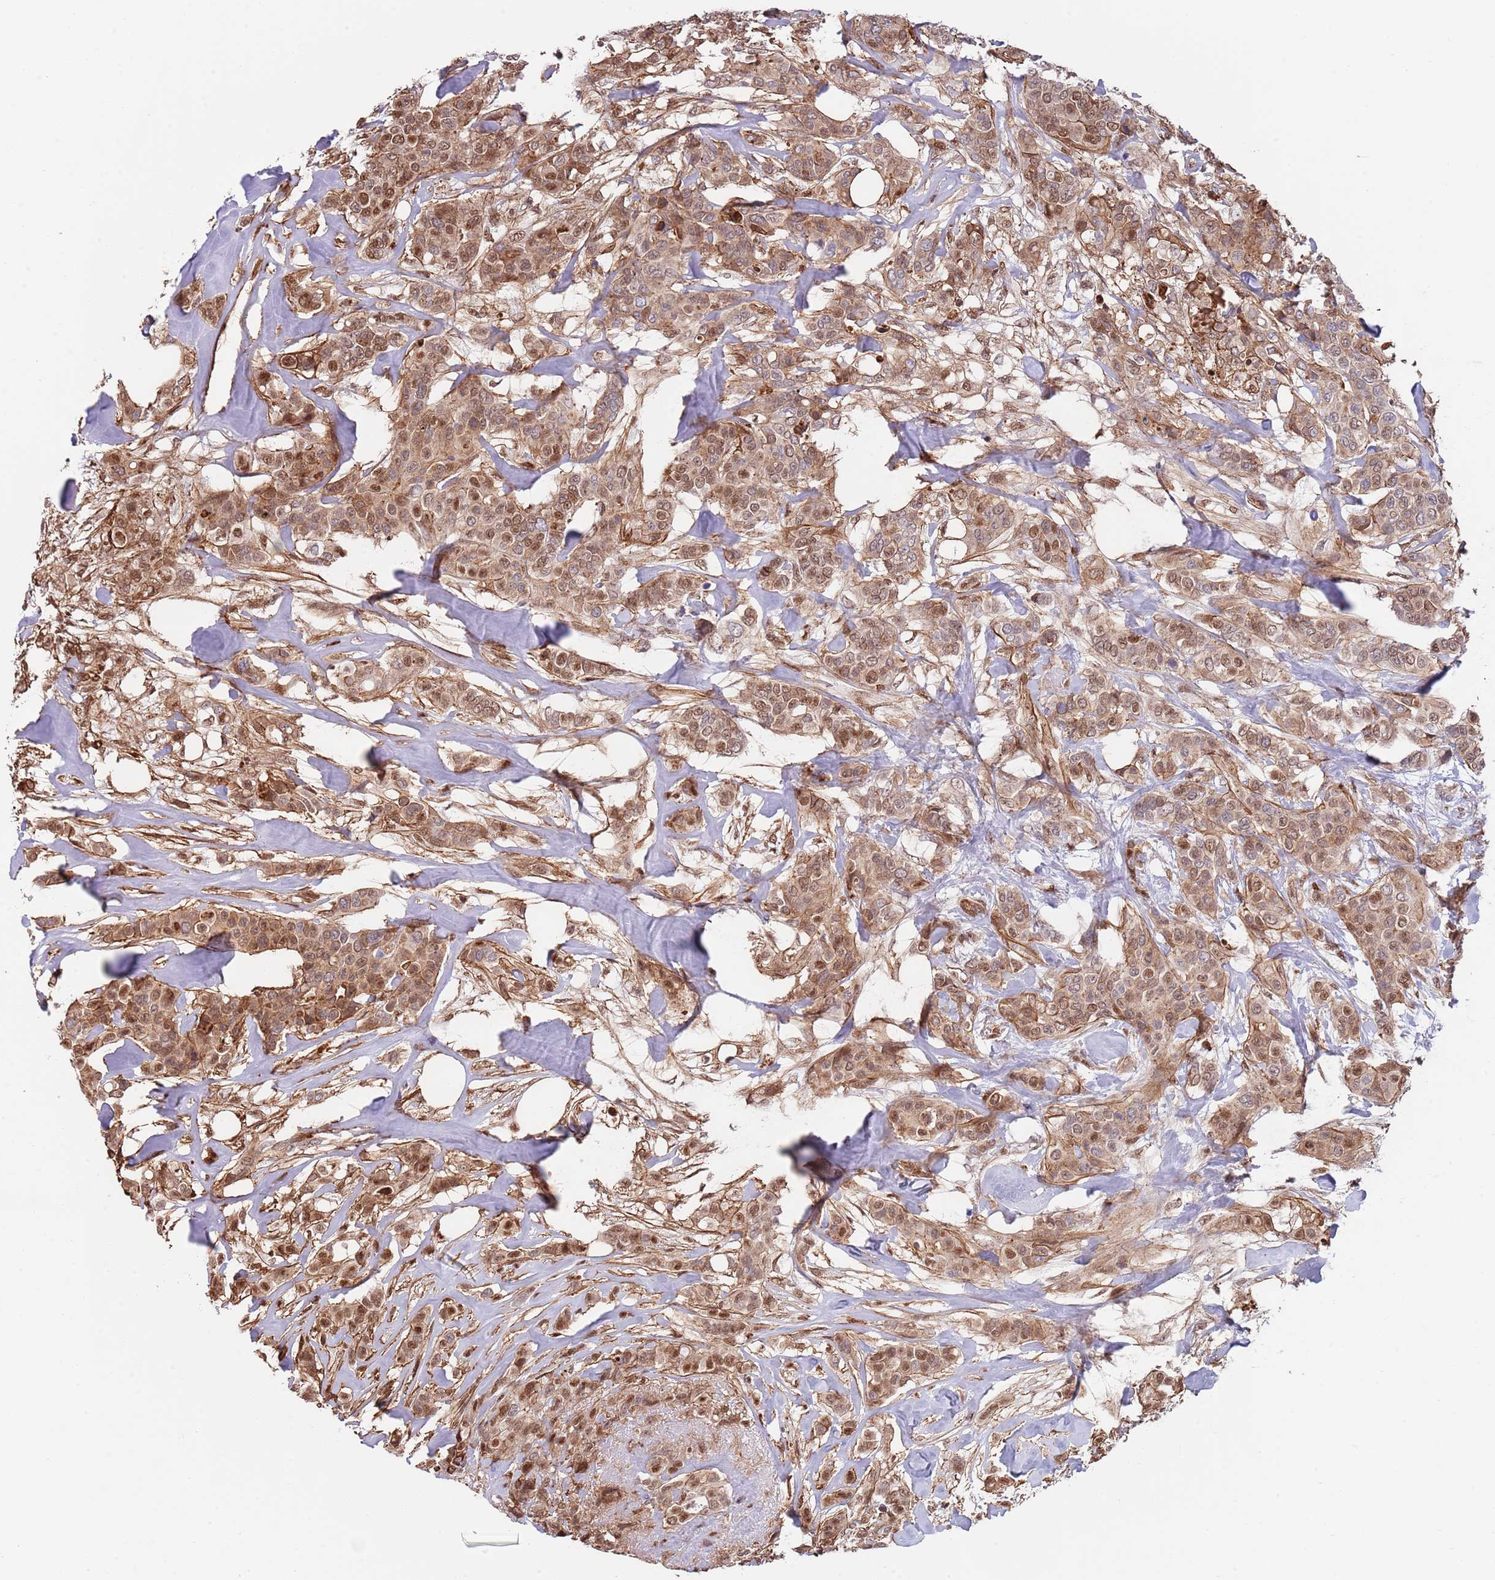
{"staining": {"intensity": "moderate", "quantity": ">75%", "location": "cytoplasmic/membranous,nuclear"}, "tissue": "breast cancer", "cell_type": "Tumor cells", "image_type": "cancer", "snomed": [{"axis": "morphology", "description": "Lobular carcinoma"}, {"axis": "topography", "description": "Breast"}], "caption": "Moderate cytoplasmic/membranous and nuclear expression is appreciated in approximately >75% of tumor cells in breast lobular carcinoma. Ihc stains the protein of interest in brown and the nuclei are stained blue.", "gene": "BPNT1", "patient": {"sex": "female", "age": 51}}